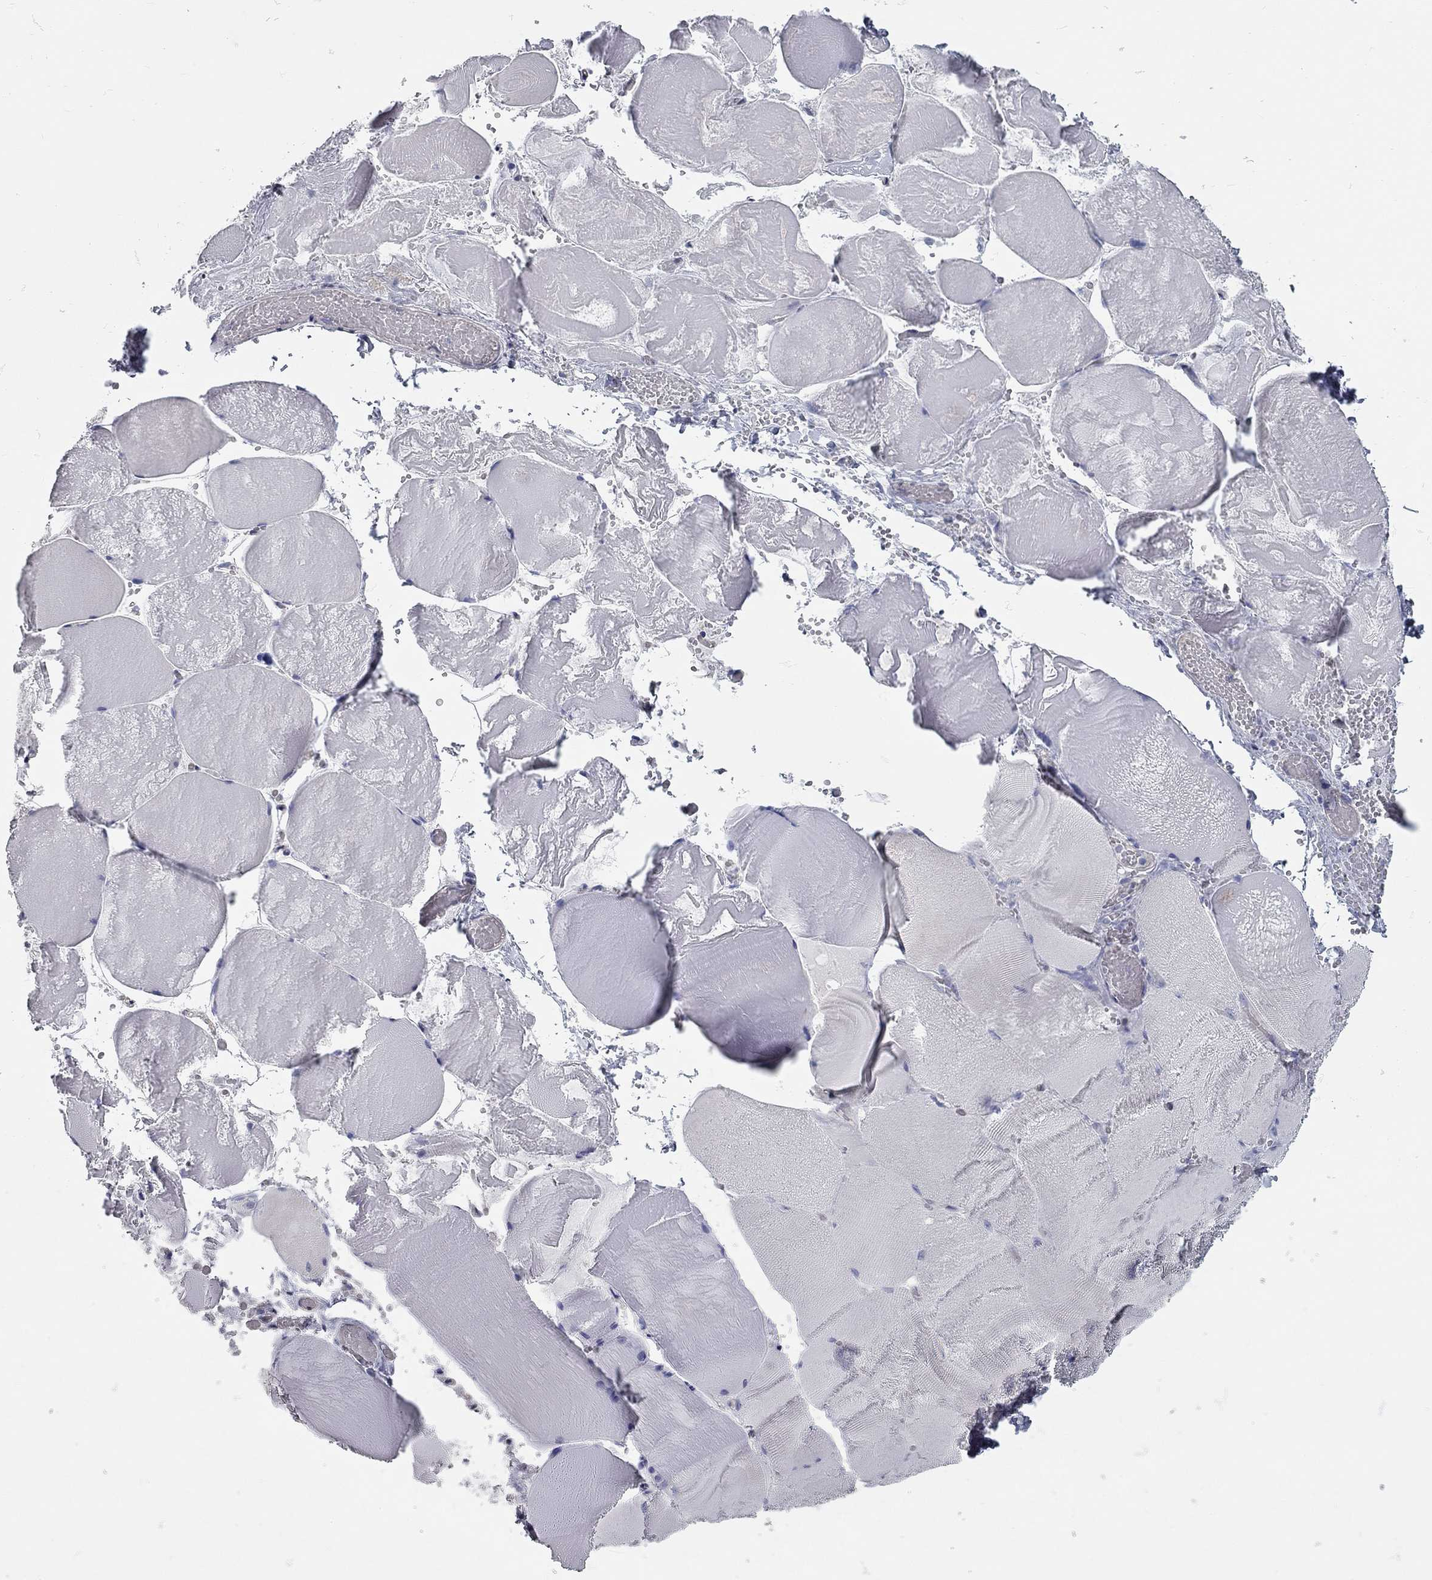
{"staining": {"intensity": "negative", "quantity": "none", "location": "none"}, "tissue": "skeletal muscle", "cell_type": "Myocytes", "image_type": "normal", "snomed": [{"axis": "morphology", "description": "Normal tissue, NOS"}, {"axis": "morphology", "description": "Malignant melanoma, Metastatic site"}, {"axis": "topography", "description": "Skeletal muscle"}], "caption": "Protein analysis of benign skeletal muscle reveals no significant staining in myocytes.", "gene": "XAGE2", "patient": {"sex": "male", "age": 50}}